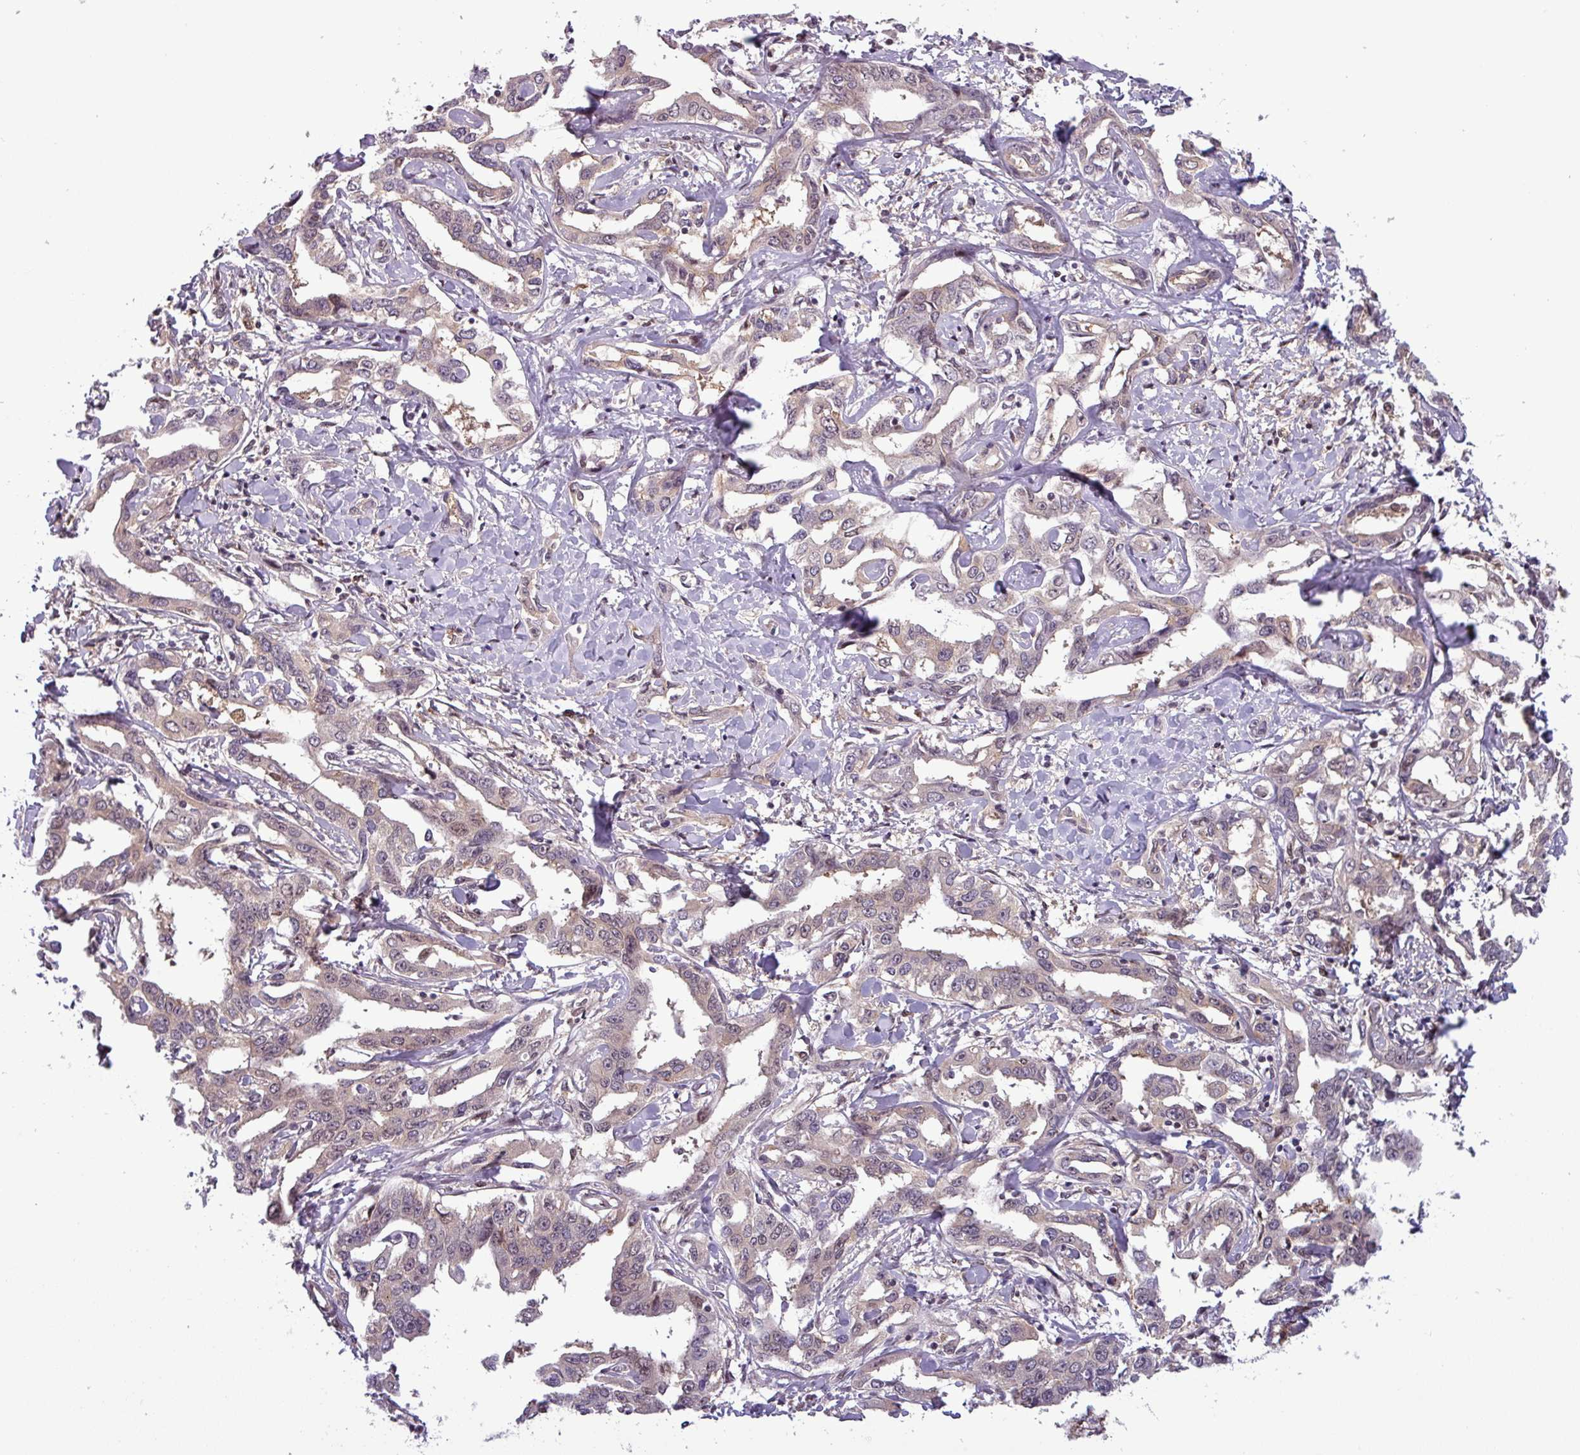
{"staining": {"intensity": "weak", "quantity": "<25%", "location": "cytoplasmic/membranous,nuclear"}, "tissue": "liver cancer", "cell_type": "Tumor cells", "image_type": "cancer", "snomed": [{"axis": "morphology", "description": "Cholangiocarcinoma"}, {"axis": "topography", "description": "Liver"}], "caption": "Photomicrograph shows no significant protein staining in tumor cells of liver cancer.", "gene": "NPFFR1", "patient": {"sex": "male", "age": 59}}